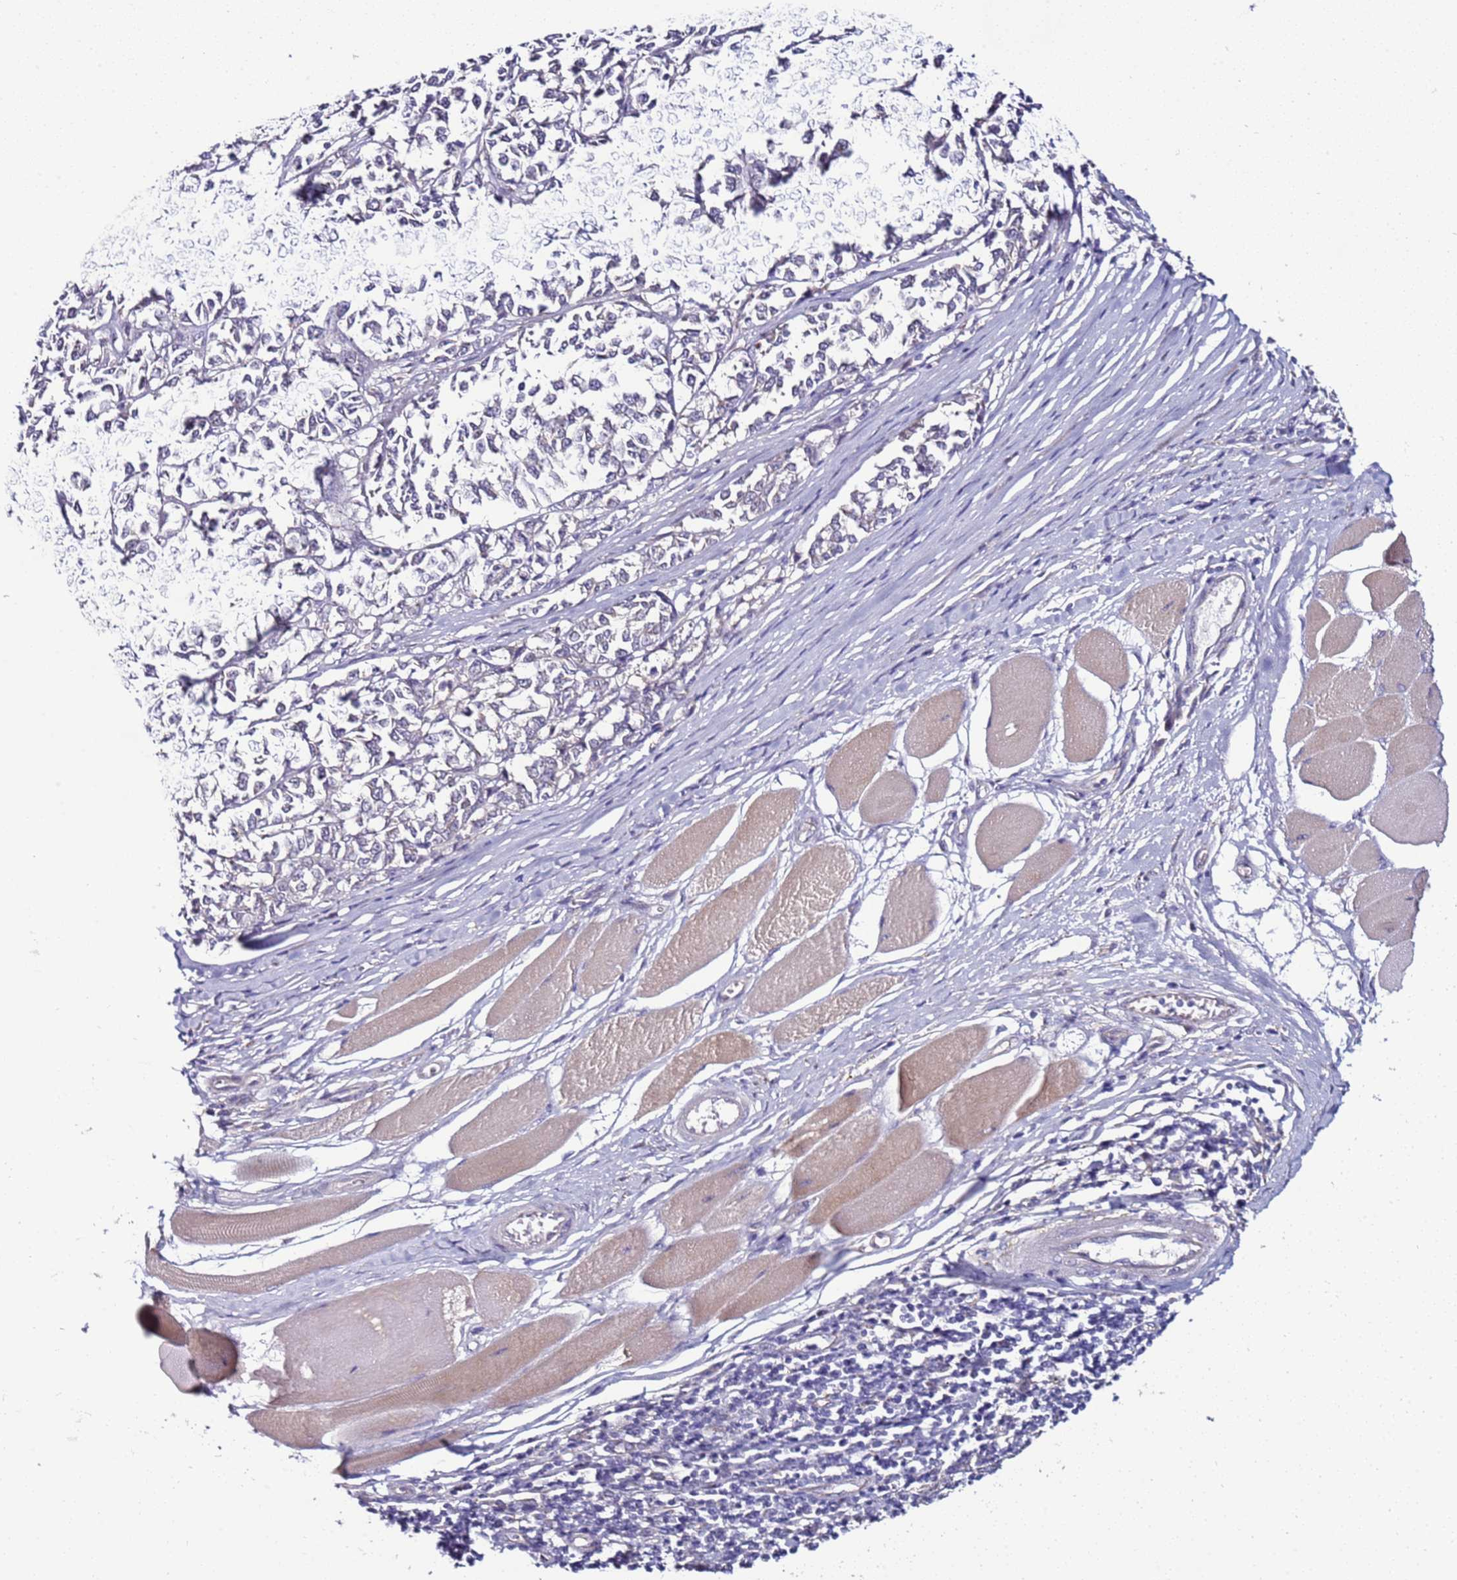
{"staining": {"intensity": "negative", "quantity": "none", "location": "none"}, "tissue": "melanoma", "cell_type": "Tumor cells", "image_type": "cancer", "snomed": [{"axis": "morphology", "description": "Malignant melanoma, NOS"}, {"axis": "topography", "description": "Skin"}], "caption": "Malignant melanoma was stained to show a protein in brown. There is no significant staining in tumor cells. (Stains: DAB IHC with hematoxylin counter stain, Microscopy: brightfield microscopy at high magnification).", "gene": "GPN3", "patient": {"sex": "female", "age": 72}}